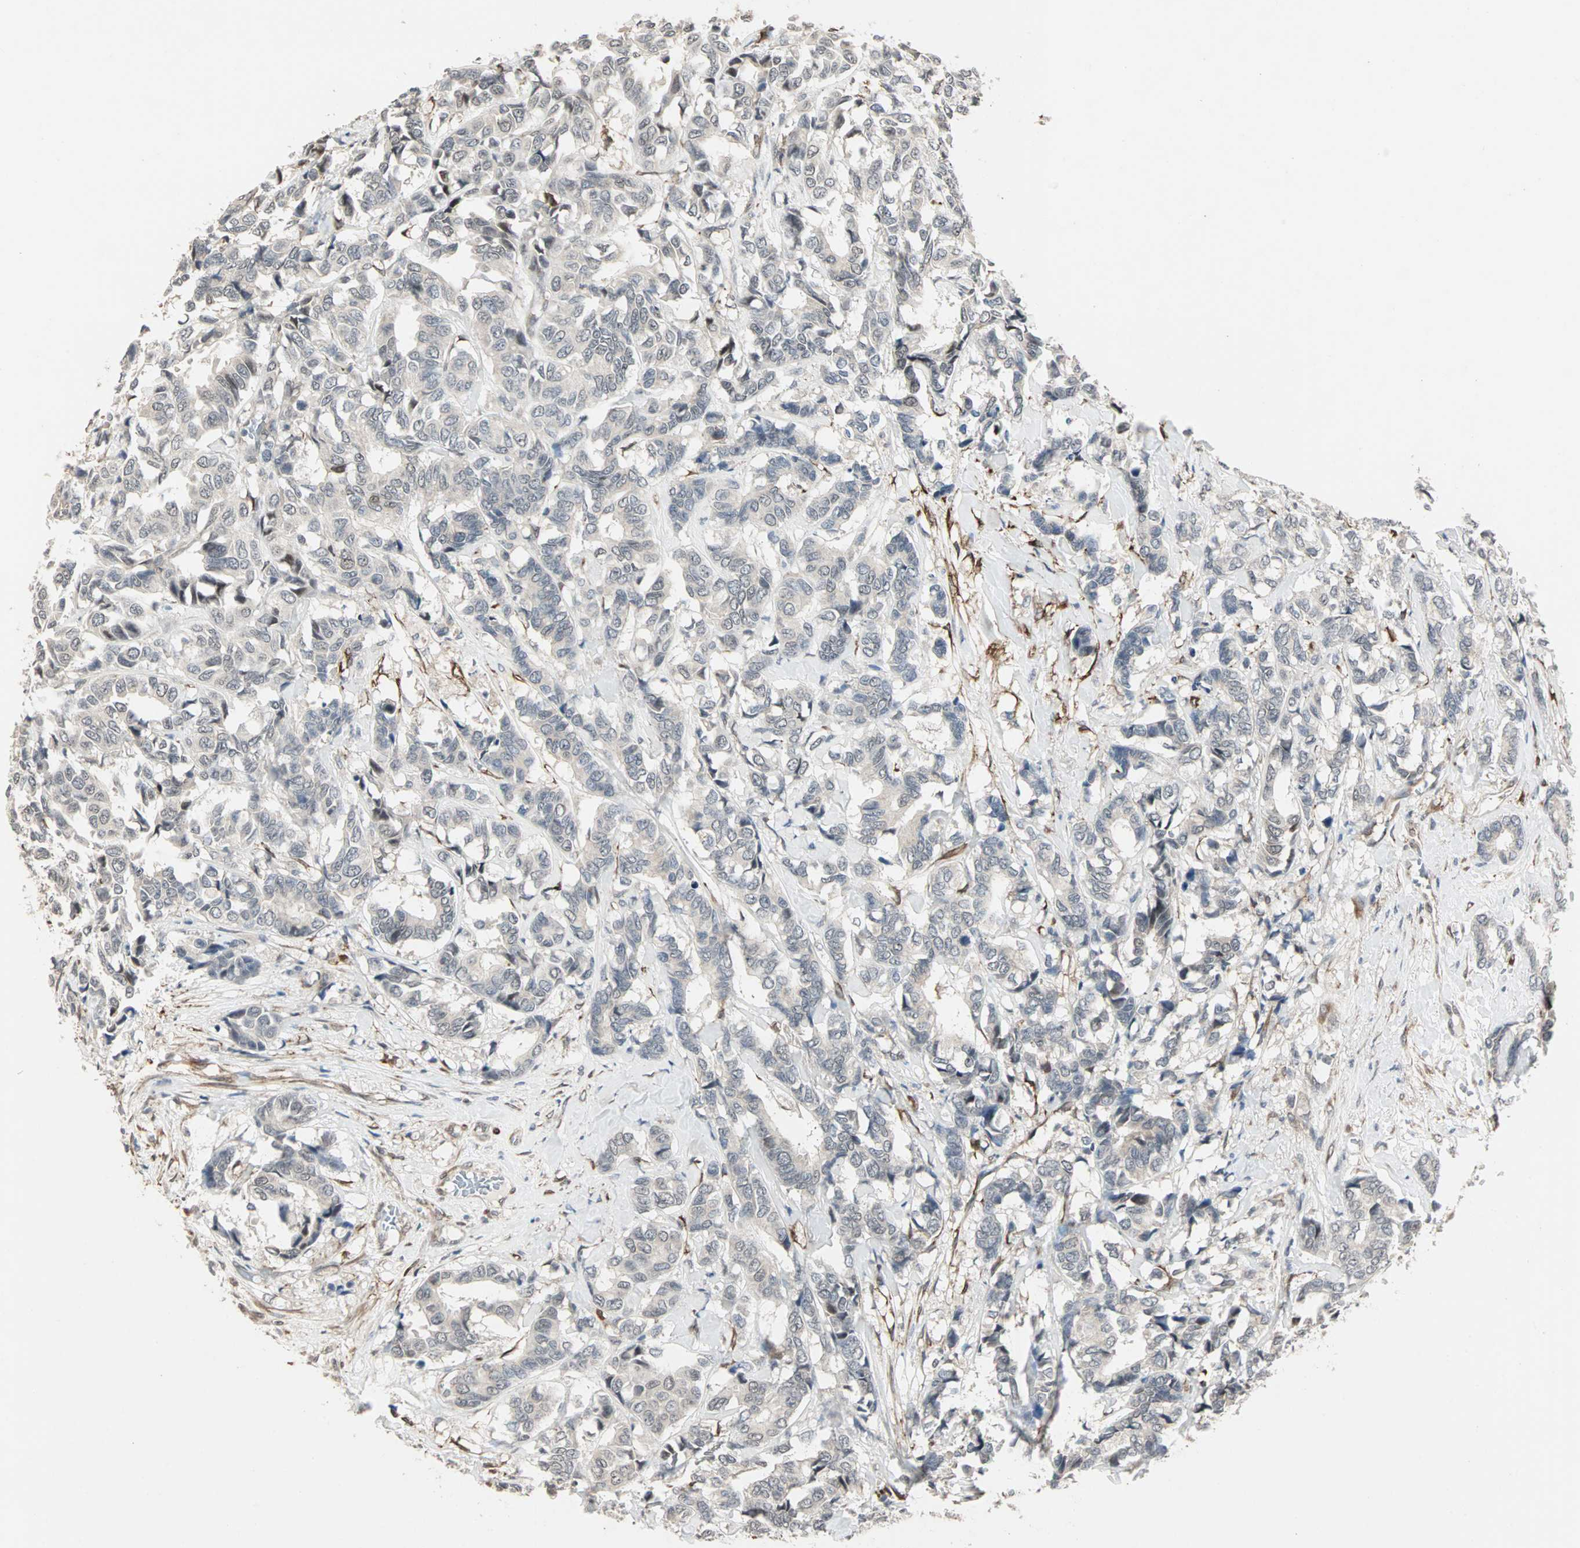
{"staining": {"intensity": "negative", "quantity": "none", "location": "none"}, "tissue": "breast cancer", "cell_type": "Tumor cells", "image_type": "cancer", "snomed": [{"axis": "morphology", "description": "Duct carcinoma"}, {"axis": "topography", "description": "Breast"}], "caption": "Immunohistochemistry (IHC) image of neoplastic tissue: breast intraductal carcinoma stained with DAB demonstrates no significant protein staining in tumor cells.", "gene": "TRPV4", "patient": {"sex": "female", "age": 87}}